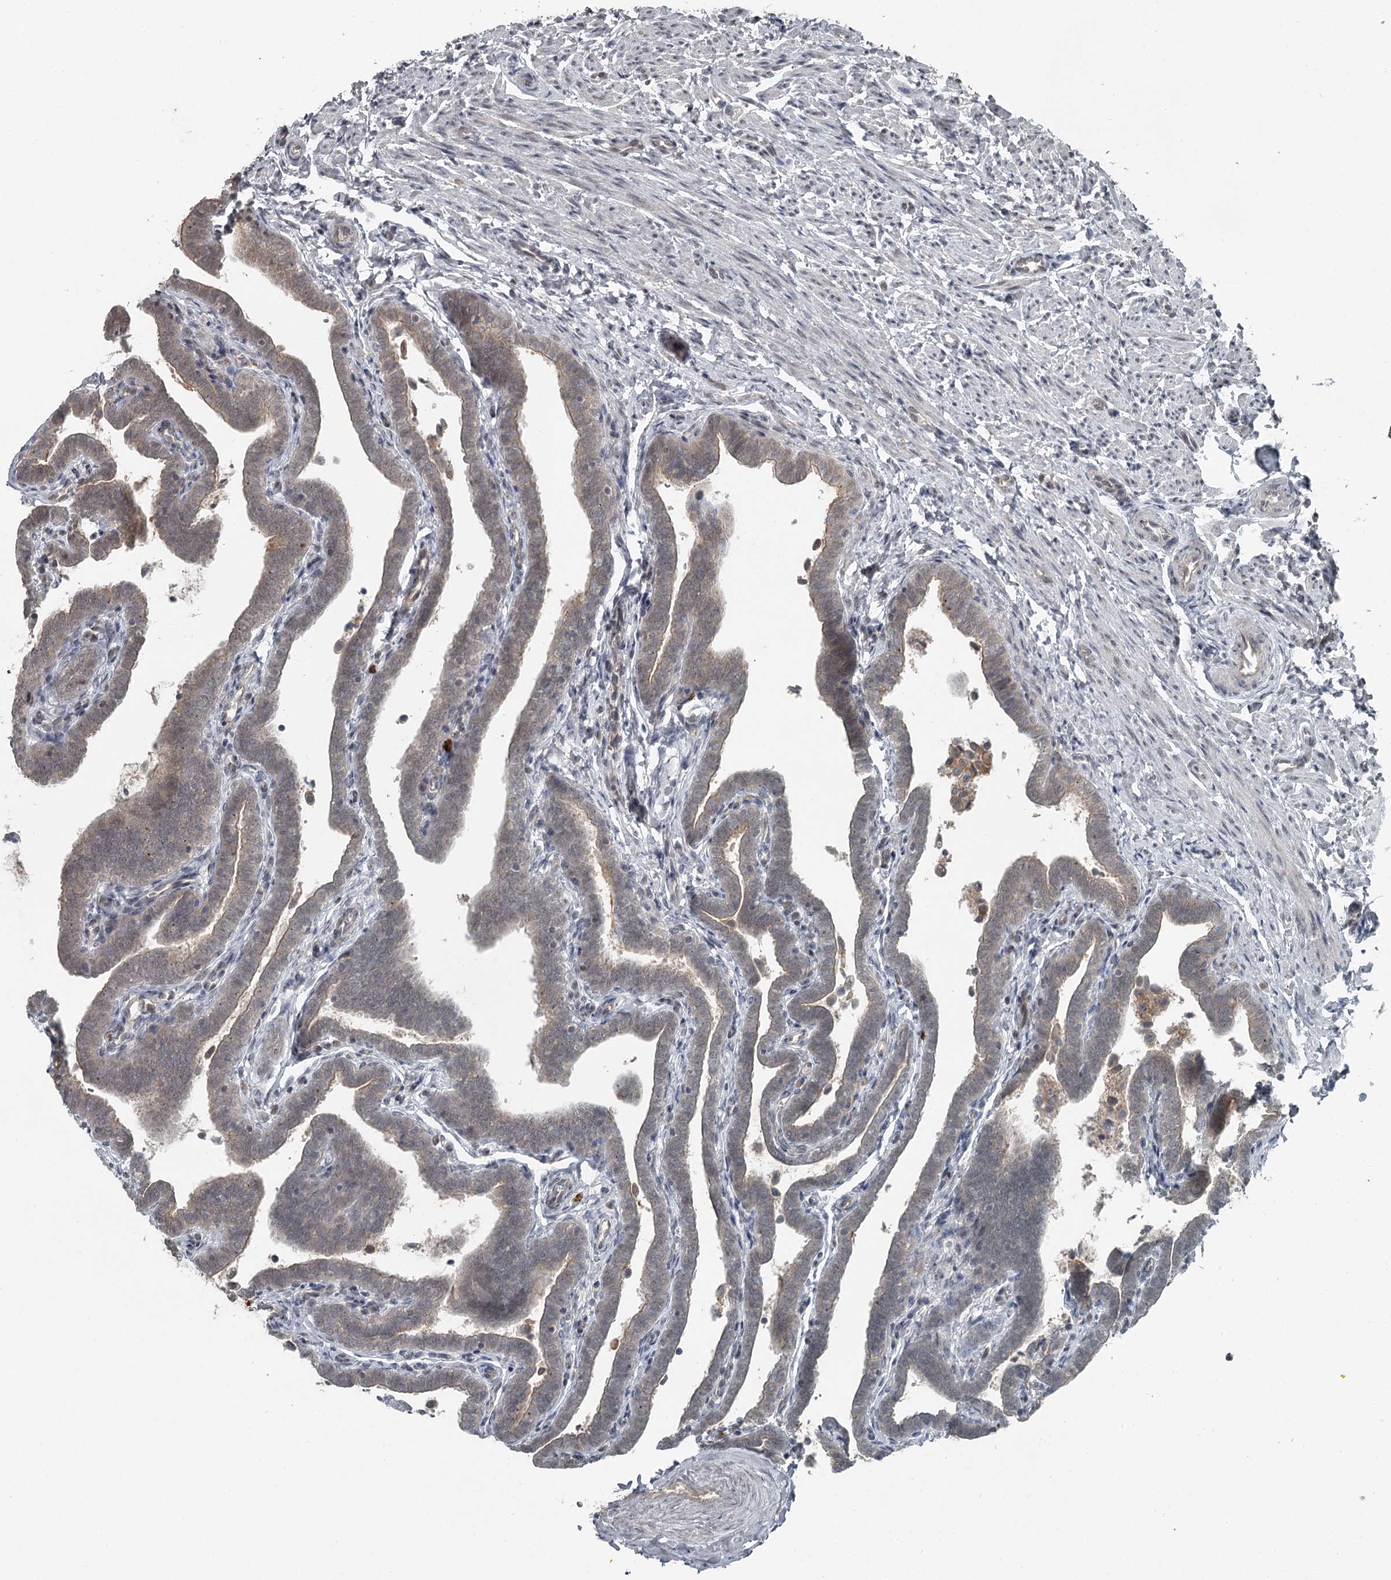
{"staining": {"intensity": "moderate", "quantity": "<25%", "location": "cytoplasmic/membranous"}, "tissue": "fallopian tube", "cell_type": "Glandular cells", "image_type": "normal", "snomed": [{"axis": "morphology", "description": "Normal tissue, NOS"}, {"axis": "topography", "description": "Fallopian tube"}], "caption": "Protein analysis of benign fallopian tube displays moderate cytoplasmic/membranous expression in approximately <25% of glandular cells. (DAB IHC with brightfield microscopy, high magnification).", "gene": "SLC39A8", "patient": {"sex": "female", "age": 36}}